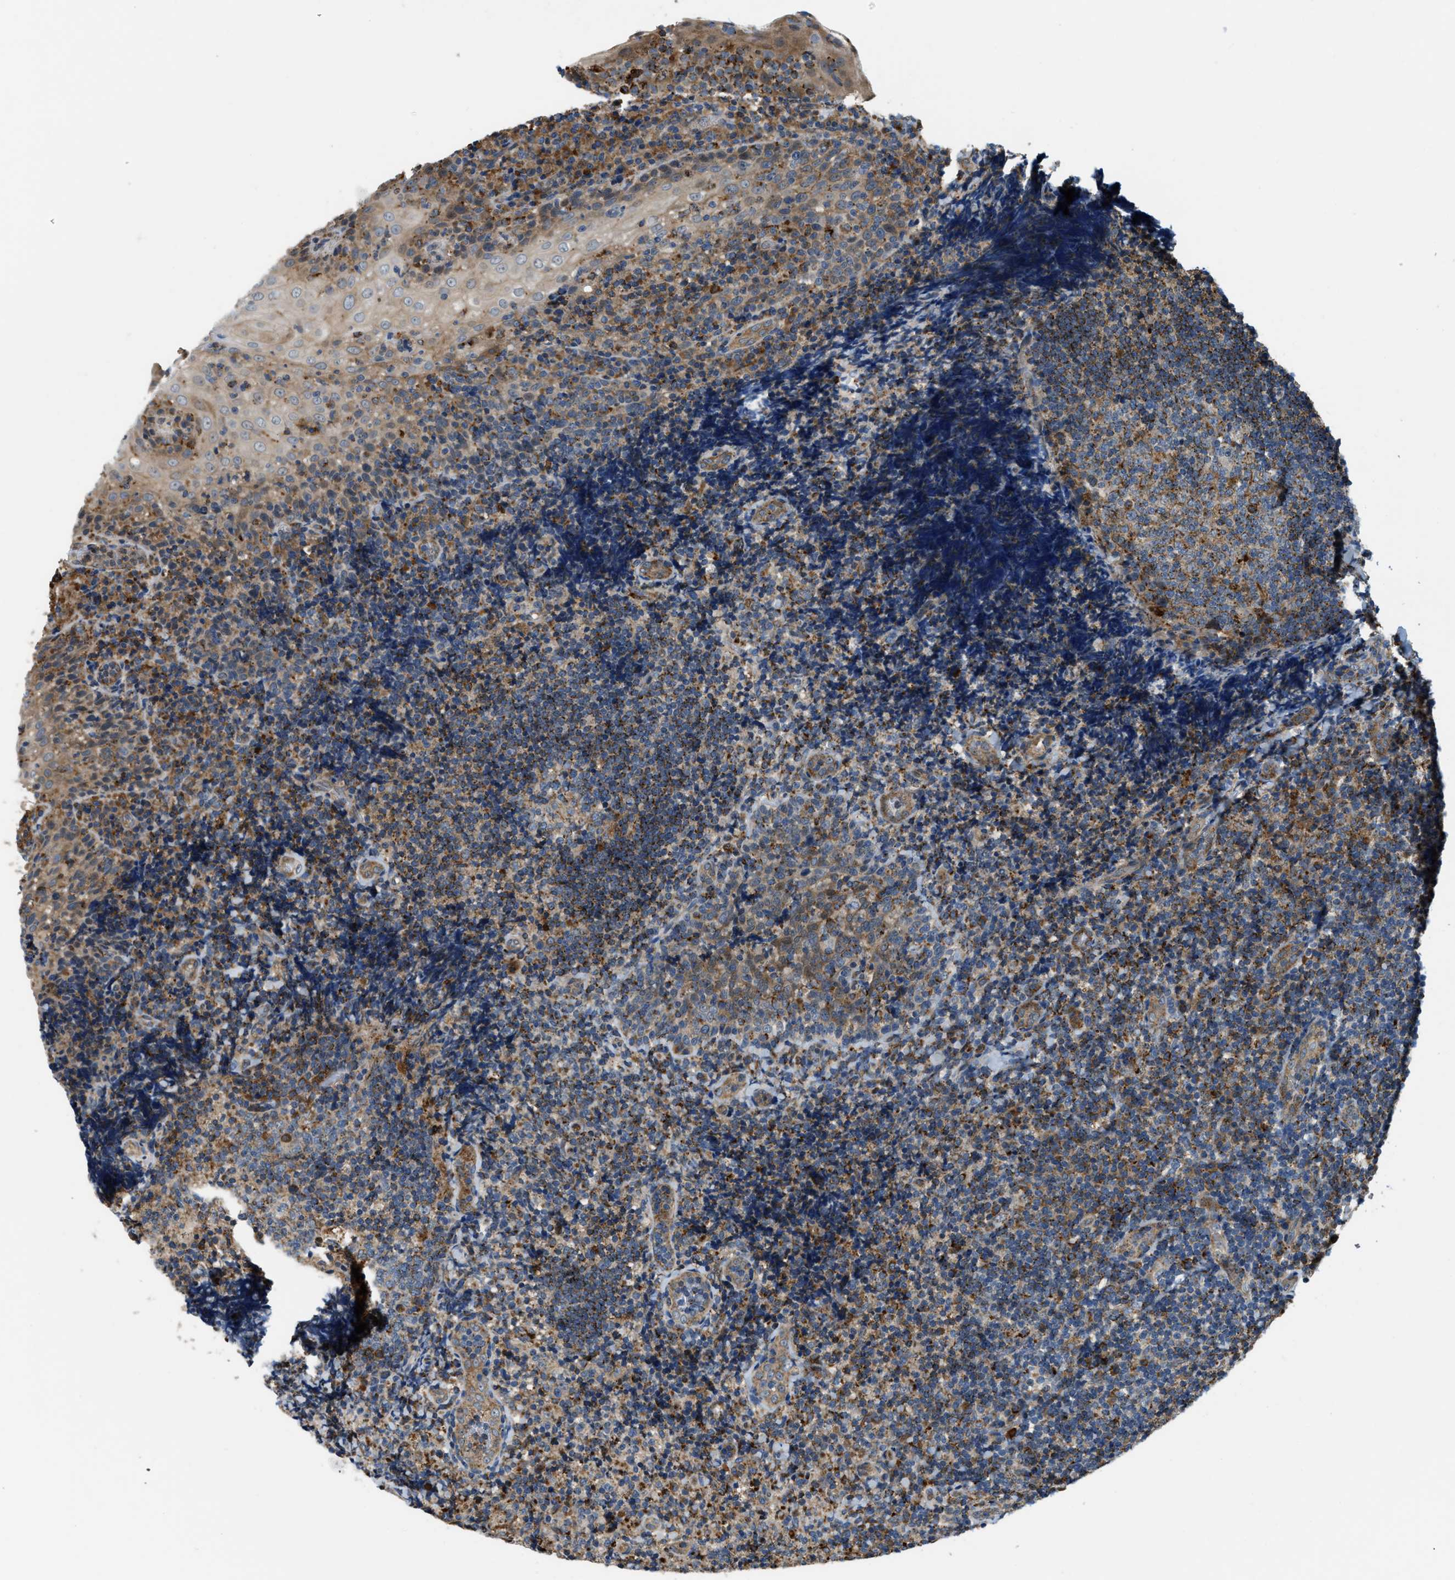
{"staining": {"intensity": "moderate", "quantity": "25%-75%", "location": "cytoplasmic/membranous"}, "tissue": "tonsil", "cell_type": "Germinal center cells", "image_type": "normal", "snomed": [{"axis": "morphology", "description": "Normal tissue, NOS"}, {"axis": "topography", "description": "Tonsil"}], "caption": "Protein expression analysis of benign tonsil exhibits moderate cytoplasmic/membranous expression in about 25%-75% of germinal center cells. The staining is performed using DAB (3,3'-diaminobenzidine) brown chromogen to label protein expression. The nuclei are counter-stained blue using hematoxylin.", "gene": "STARD3NL", "patient": {"sex": "male", "age": 37}}